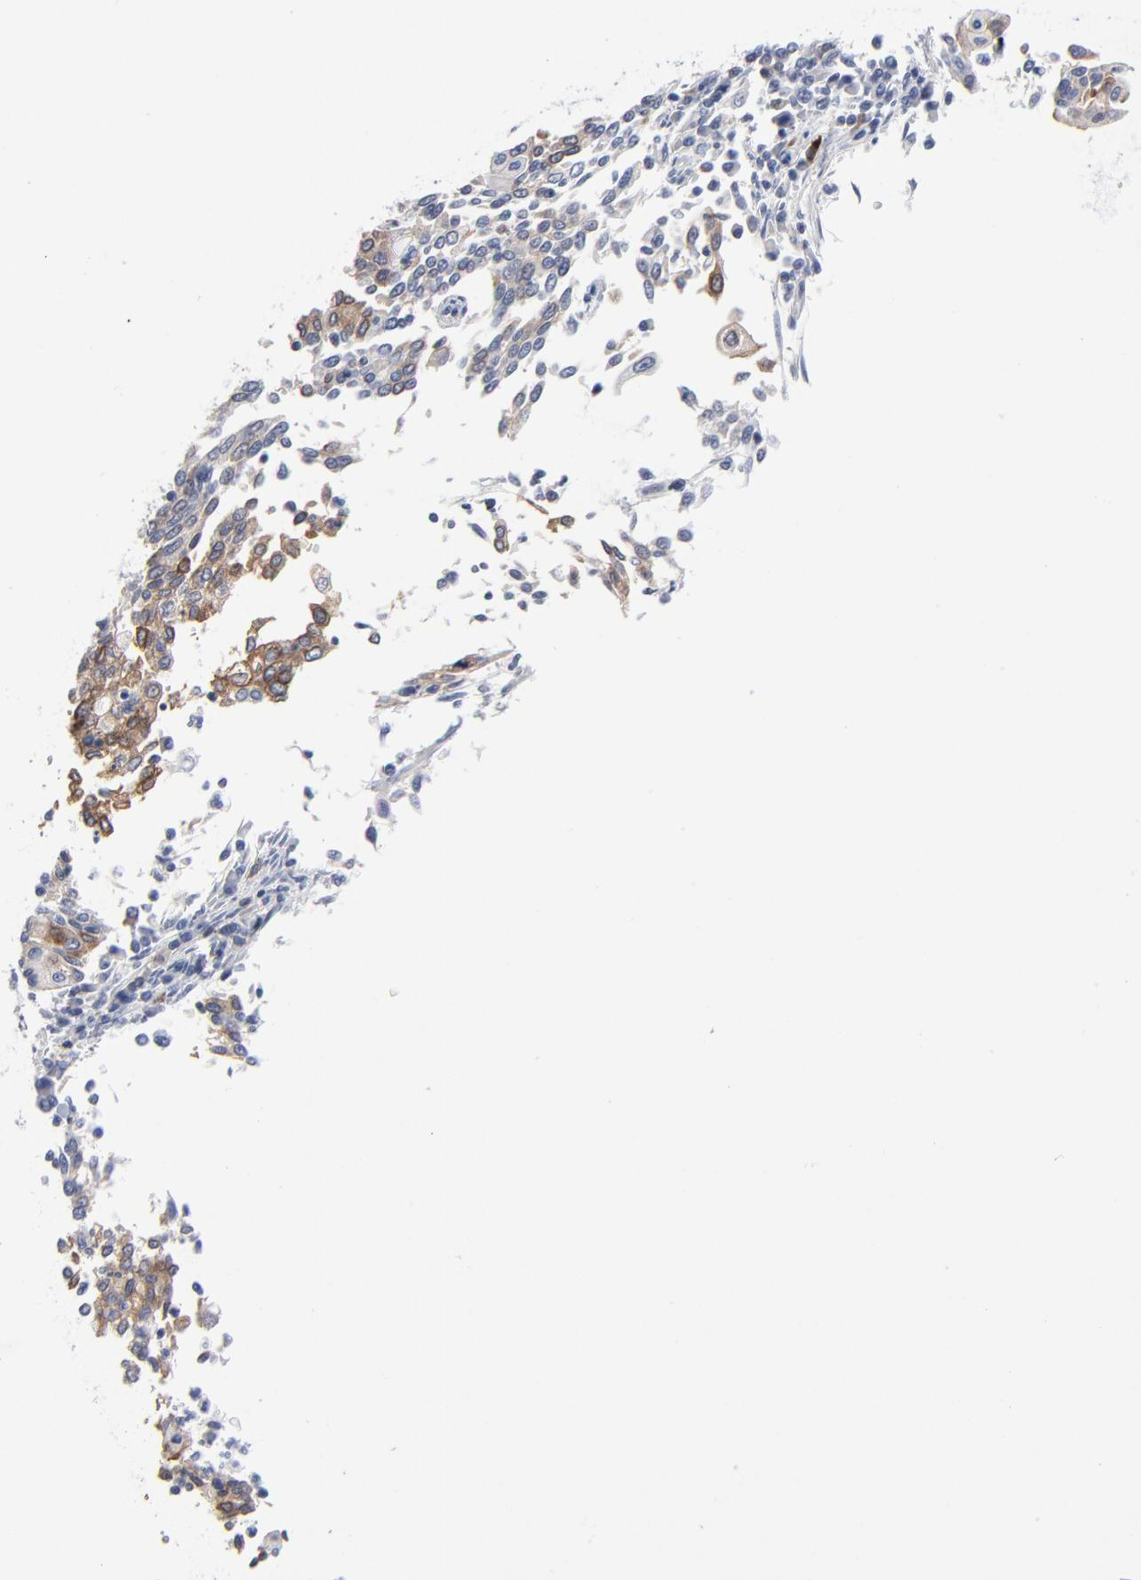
{"staining": {"intensity": "moderate", "quantity": "25%-75%", "location": "cytoplasmic/membranous"}, "tissue": "cervical cancer", "cell_type": "Tumor cells", "image_type": "cancer", "snomed": [{"axis": "morphology", "description": "Squamous cell carcinoma, NOS"}, {"axis": "topography", "description": "Cervix"}], "caption": "Protein staining exhibits moderate cytoplasmic/membranous expression in approximately 25%-75% of tumor cells in cervical cancer (squamous cell carcinoma).", "gene": "PDLIM2", "patient": {"sex": "female", "age": 40}}